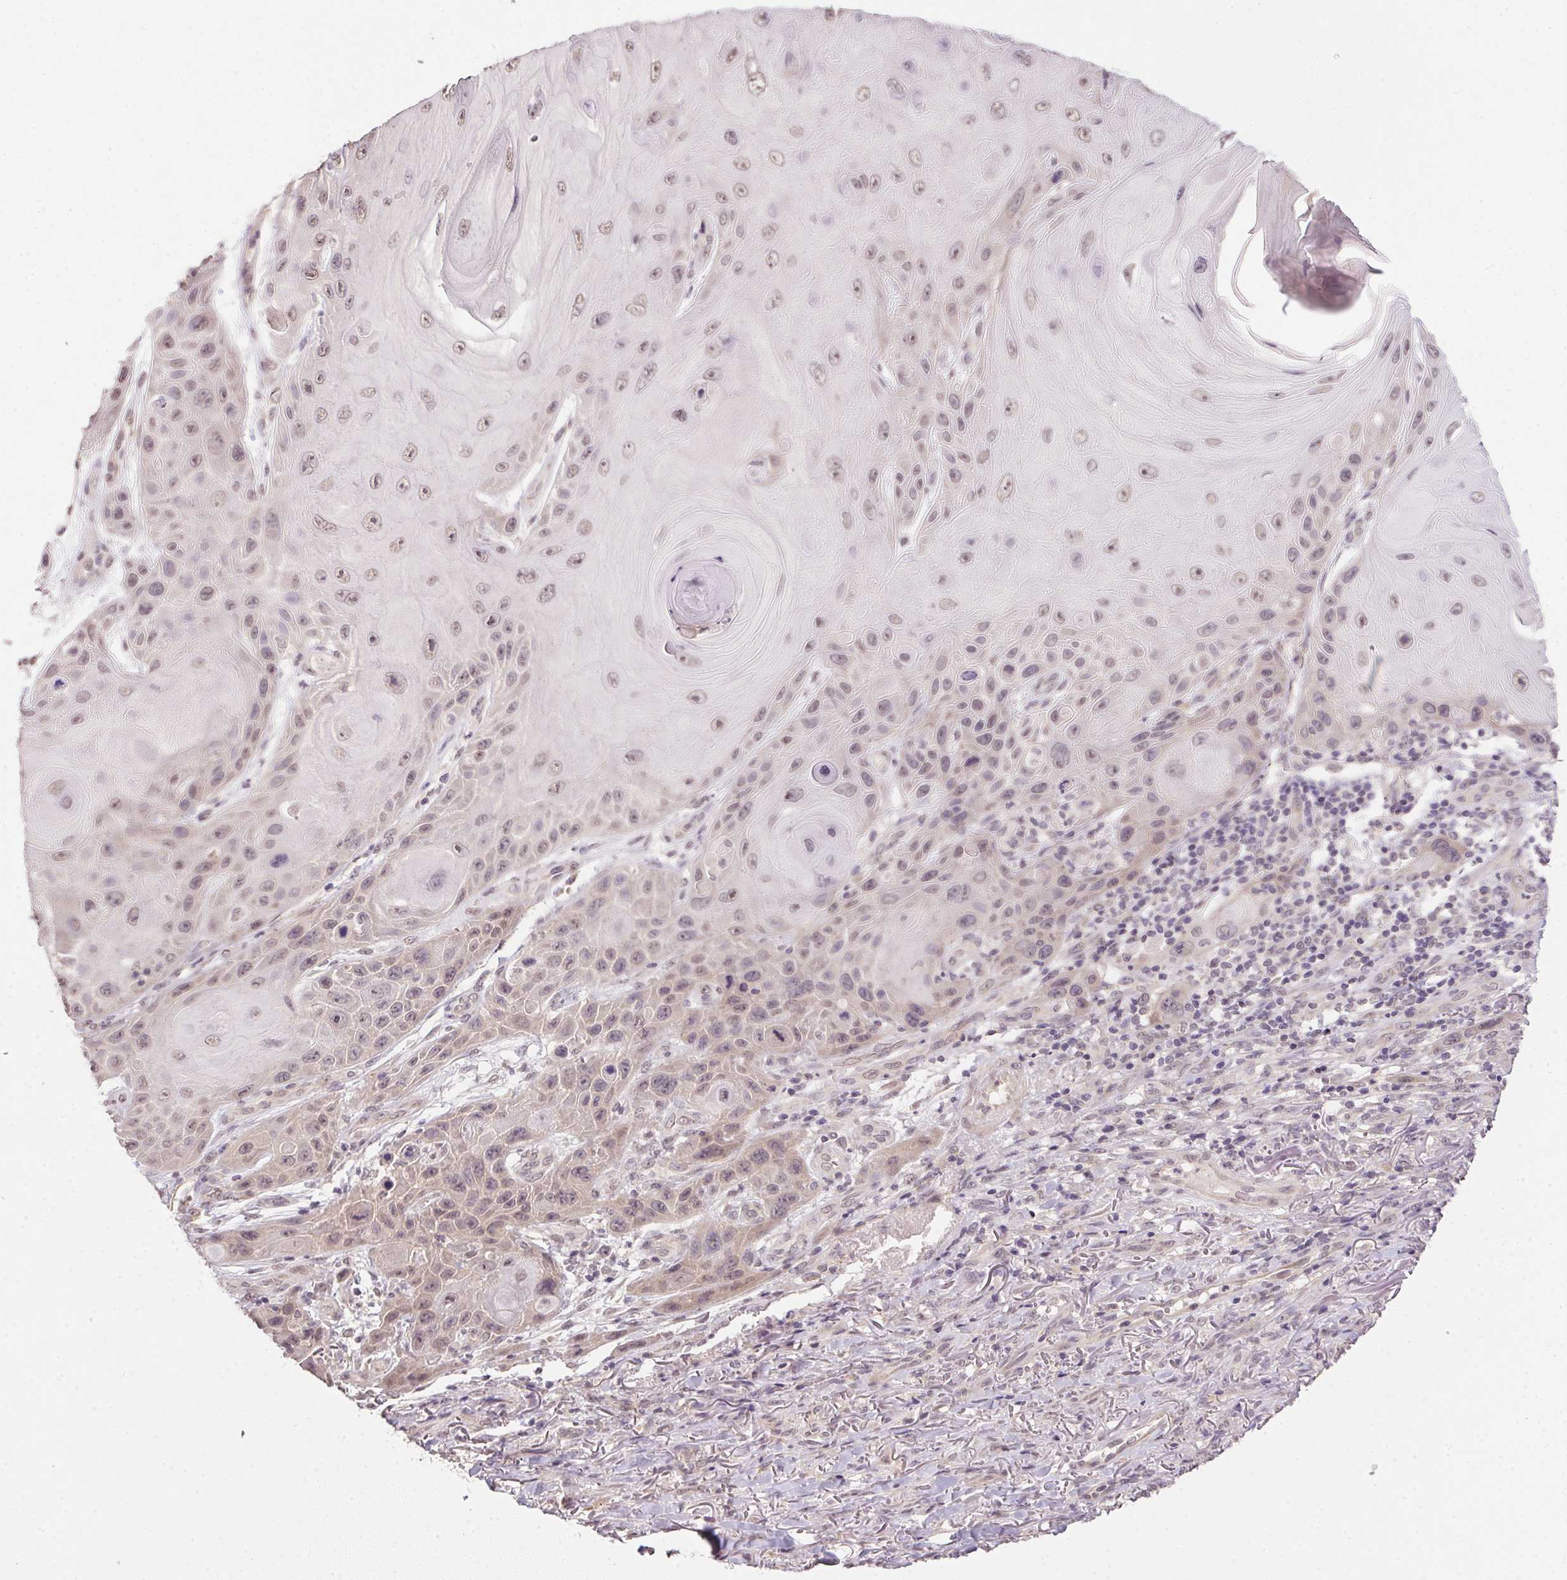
{"staining": {"intensity": "weak", "quantity": "25%-75%", "location": "cytoplasmic/membranous,nuclear"}, "tissue": "skin cancer", "cell_type": "Tumor cells", "image_type": "cancer", "snomed": [{"axis": "morphology", "description": "Squamous cell carcinoma, NOS"}, {"axis": "topography", "description": "Skin"}], "caption": "Immunohistochemistry staining of squamous cell carcinoma (skin), which reveals low levels of weak cytoplasmic/membranous and nuclear positivity in about 25%-75% of tumor cells indicating weak cytoplasmic/membranous and nuclear protein staining. The staining was performed using DAB (brown) for protein detection and nuclei were counterstained in hematoxylin (blue).", "gene": "PPP4R4", "patient": {"sex": "female", "age": 94}}